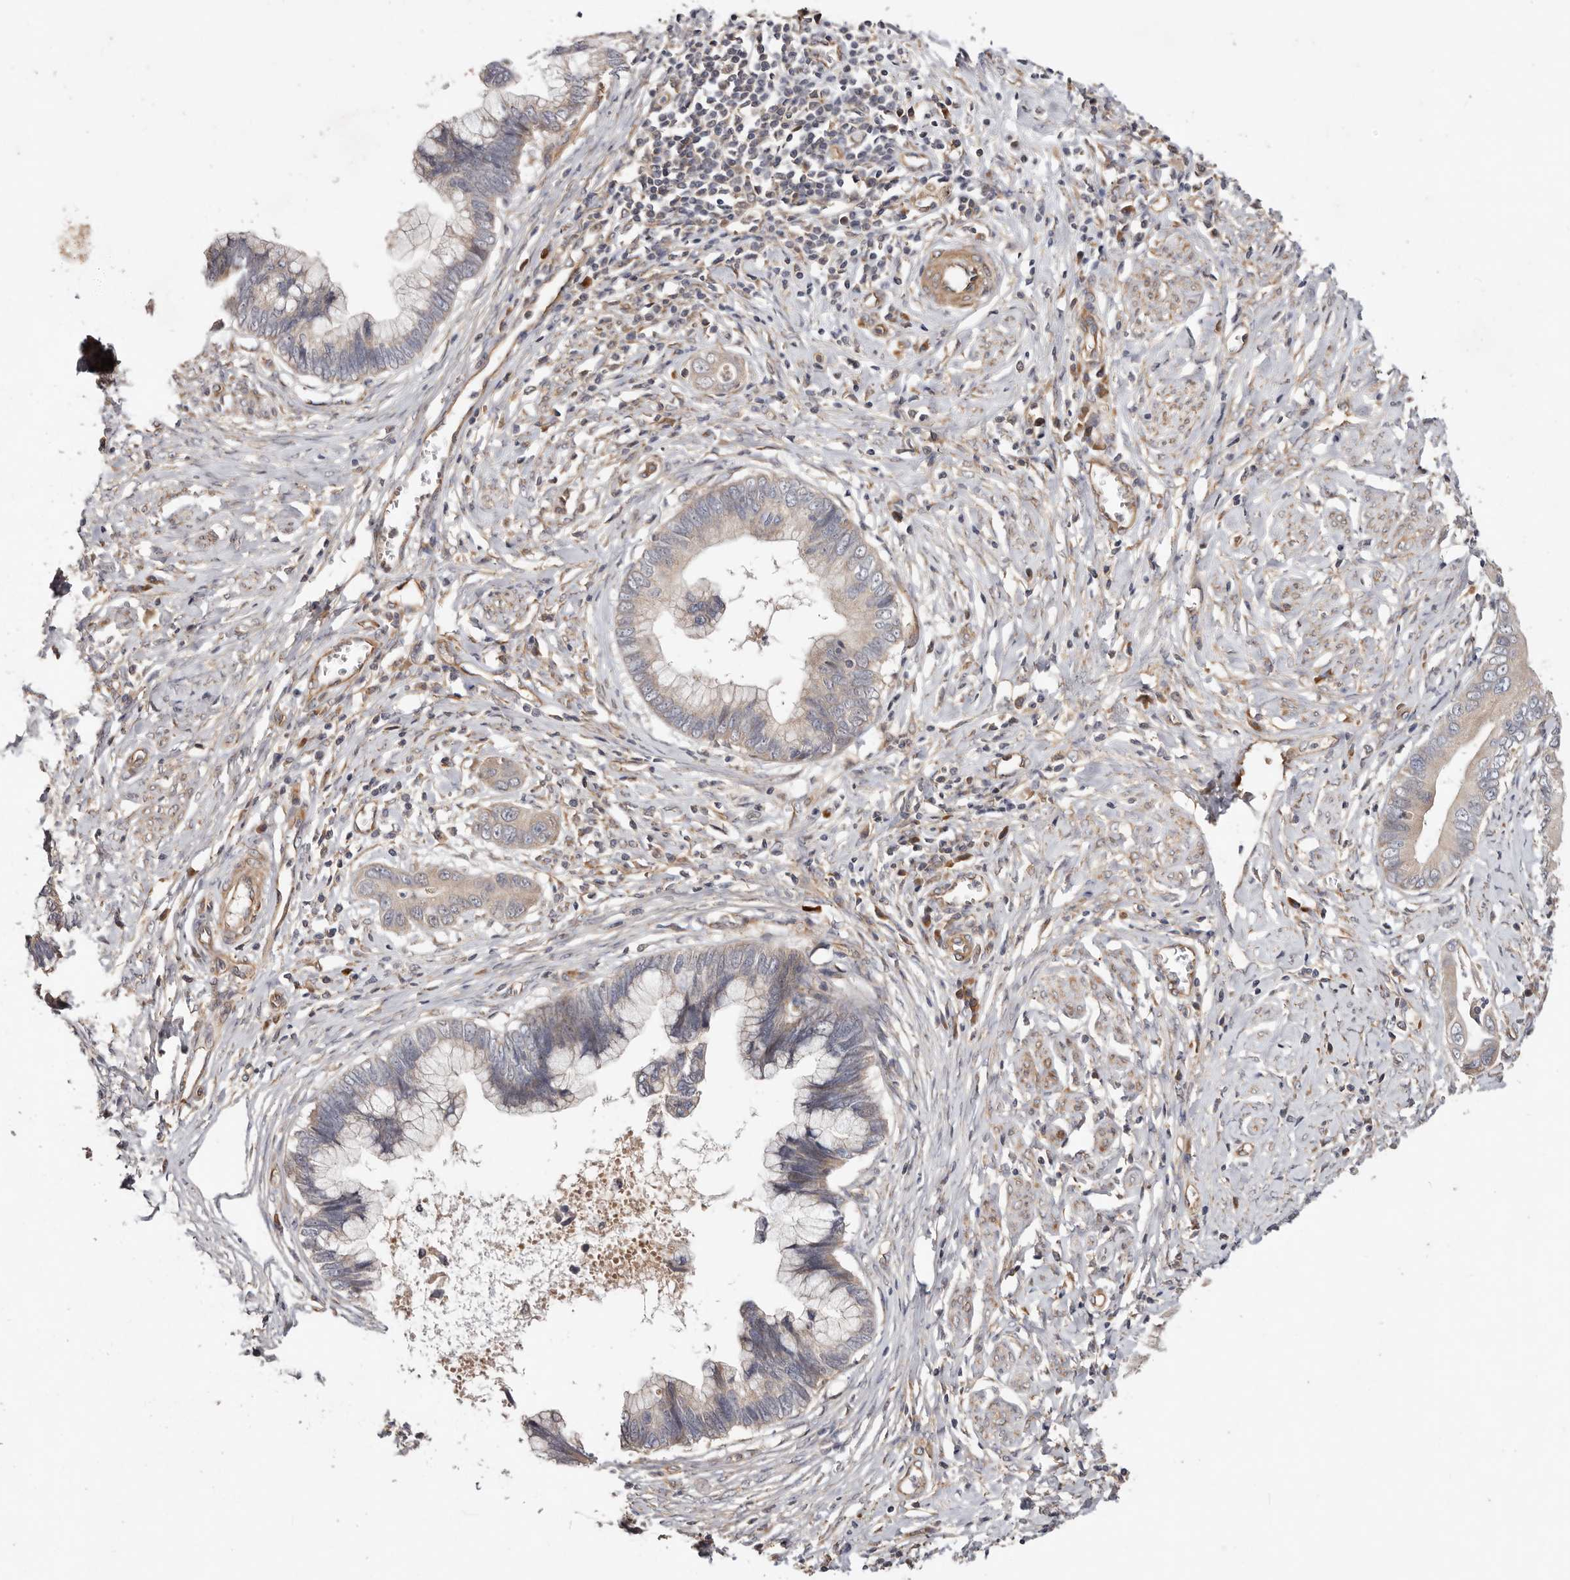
{"staining": {"intensity": "weak", "quantity": "<25%", "location": "cytoplasmic/membranous"}, "tissue": "cervical cancer", "cell_type": "Tumor cells", "image_type": "cancer", "snomed": [{"axis": "morphology", "description": "Adenocarcinoma, NOS"}, {"axis": "topography", "description": "Cervix"}], "caption": "Immunohistochemical staining of adenocarcinoma (cervical) demonstrates no significant staining in tumor cells.", "gene": "MACF1", "patient": {"sex": "female", "age": 44}}